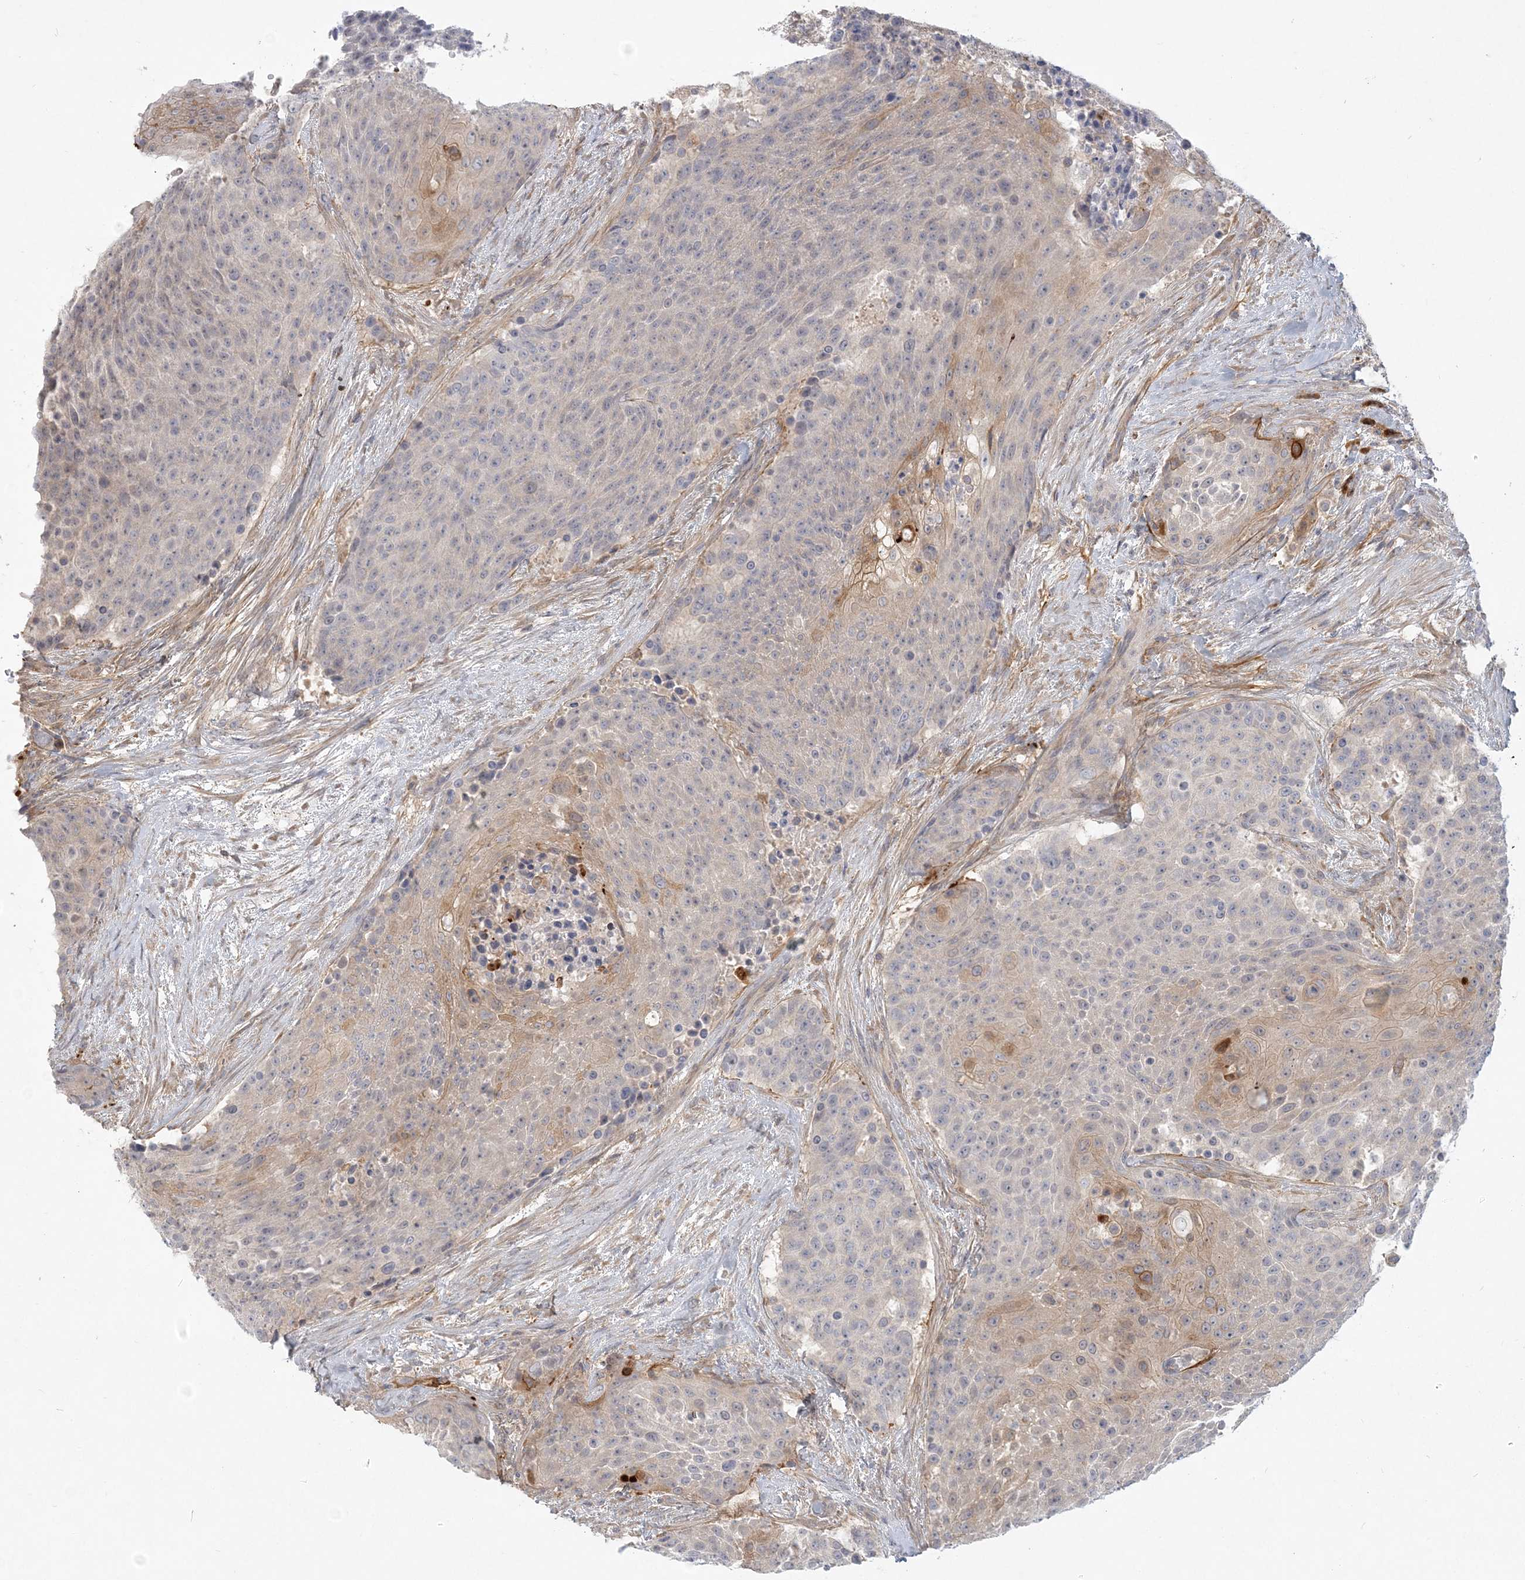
{"staining": {"intensity": "negative", "quantity": "none", "location": "none"}, "tissue": "urothelial cancer", "cell_type": "Tumor cells", "image_type": "cancer", "snomed": [{"axis": "morphology", "description": "Urothelial carcinoma, High grade"}, {"axis": "topography", "description": "Urinary bladder"}], "caption": "High magnification brightfield microscopy of high-grade urothelial carcinoma stained with DAB (brown) and counterstained with hematoxylin (blue): tumor cells show no significant staining.", "gene": "GMPPA", "patient": {"sex": "female", "age": 63}}